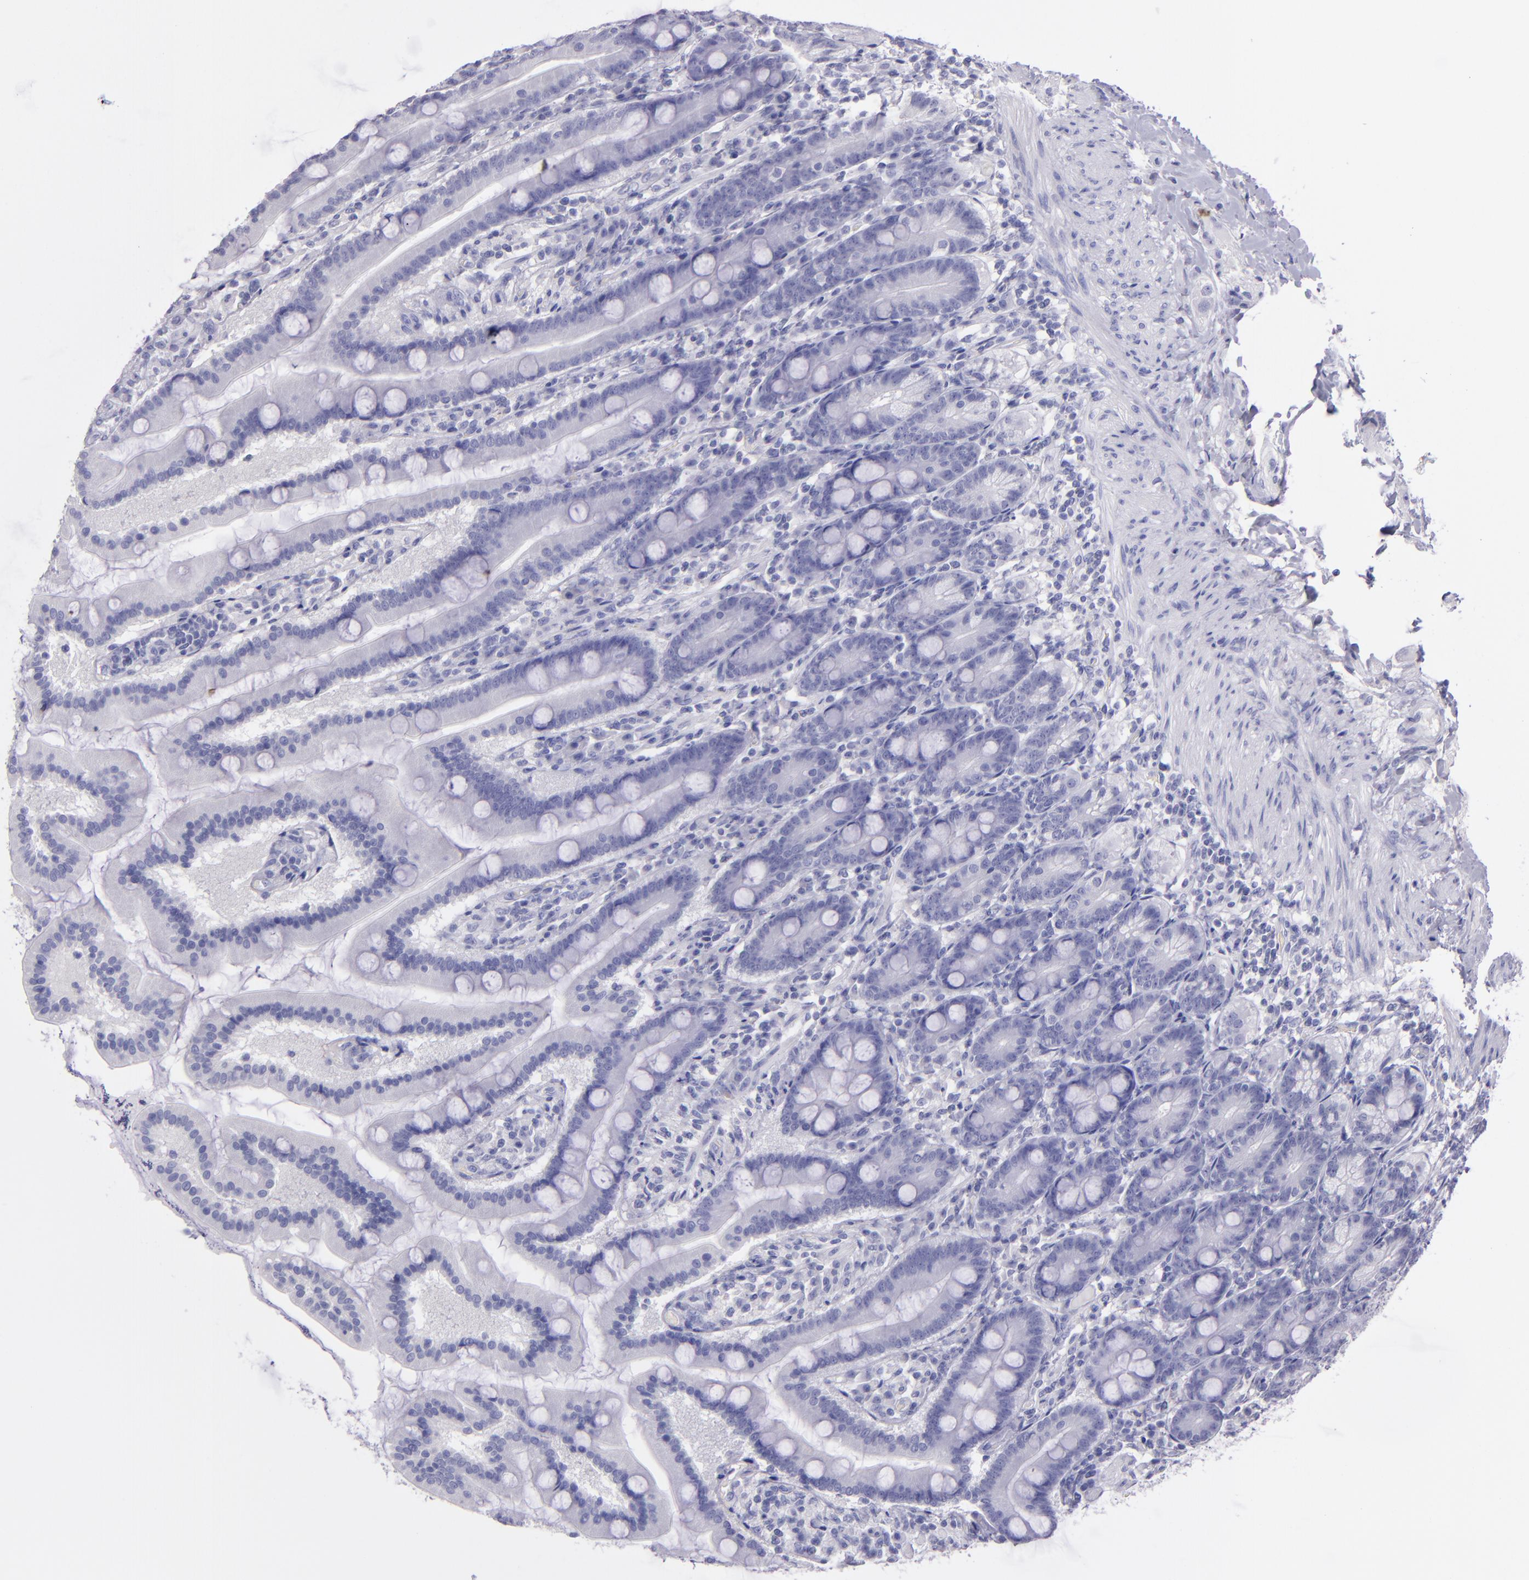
{"staining": {"intensity": "negative", "quantity": "none", "location": "none"}, "tissue": "duodenum", "cell_type": "Glandular cells", "image_type": "normal", "snomed": [{"axis": "morphology", "description": "Normal tissue, NOS"}, {"axis": "topography", "description": "Duodenum"}], "caption": "IHC micrograph of normal duodenum: human duodenum stained with DAB demonstrates no significant protein positivity in glandular cells. Brightfield microscopy of immunohistochemistry (IHC) stained with DAB (brown) and hematoxylin (blue), captured at high magnification.", "gene": "TNNT3", "patient": {"sex": "female", "age": 64}}